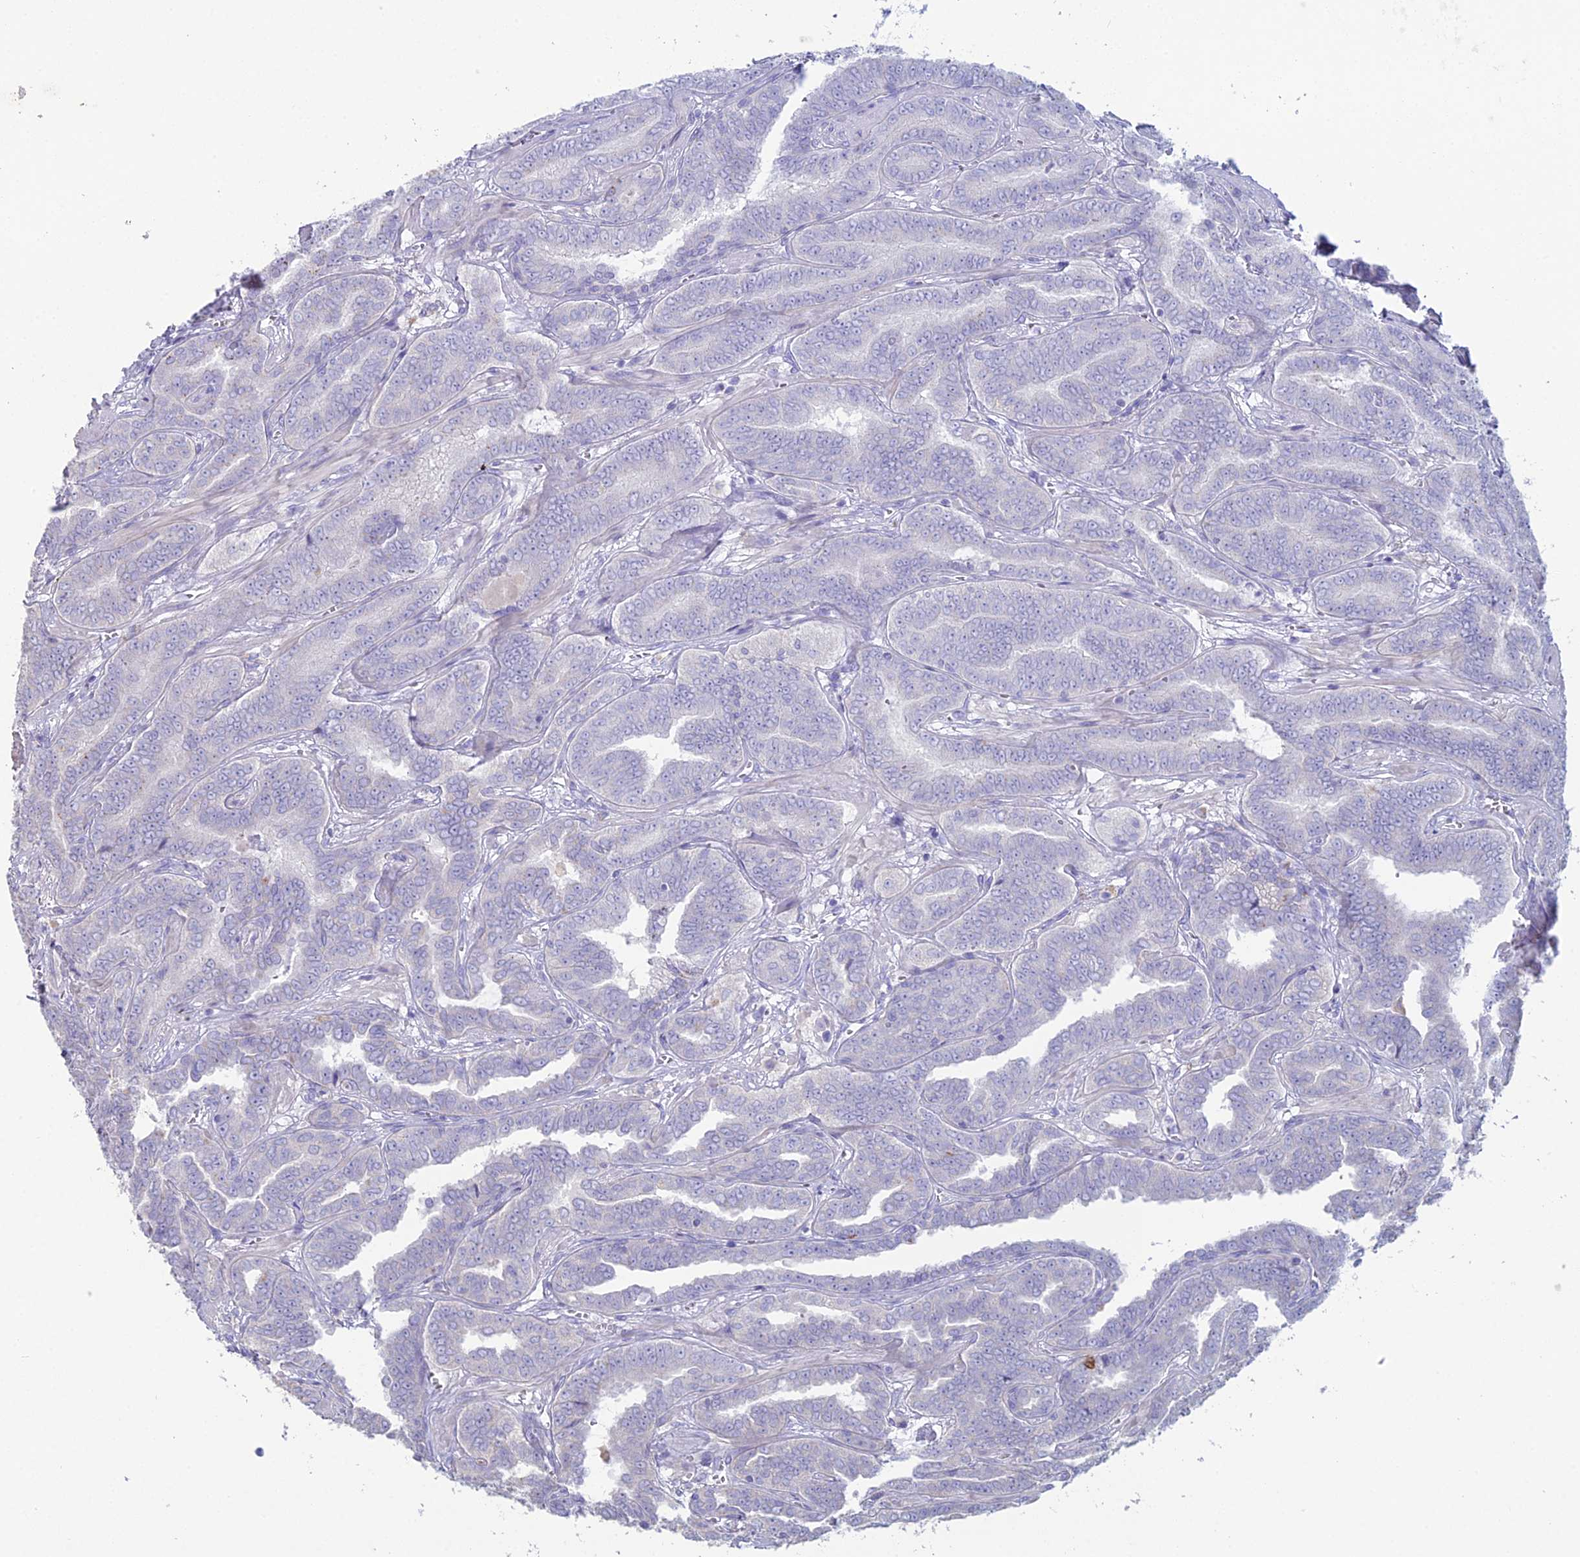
{"staining": {"intensity": "negative", "quantity": "none", "location": "none"}, "tissue": "prostate cancer", "cell_type": "Tumor cells", "image_type": "cancer", "snomed": [{"axis": "morphology", "description": "Adenocarcinoma, High grade"}, {"axis": "topography", "description": "Prostate"}], "caption": "Prostate cancer (adenocarcinoma (high-grade)) stained for a protein using immunohistochemistry reveals no expression tumor cells.", "gene": "NCAM1", "patient": {"sex": "male", "age": 67}}